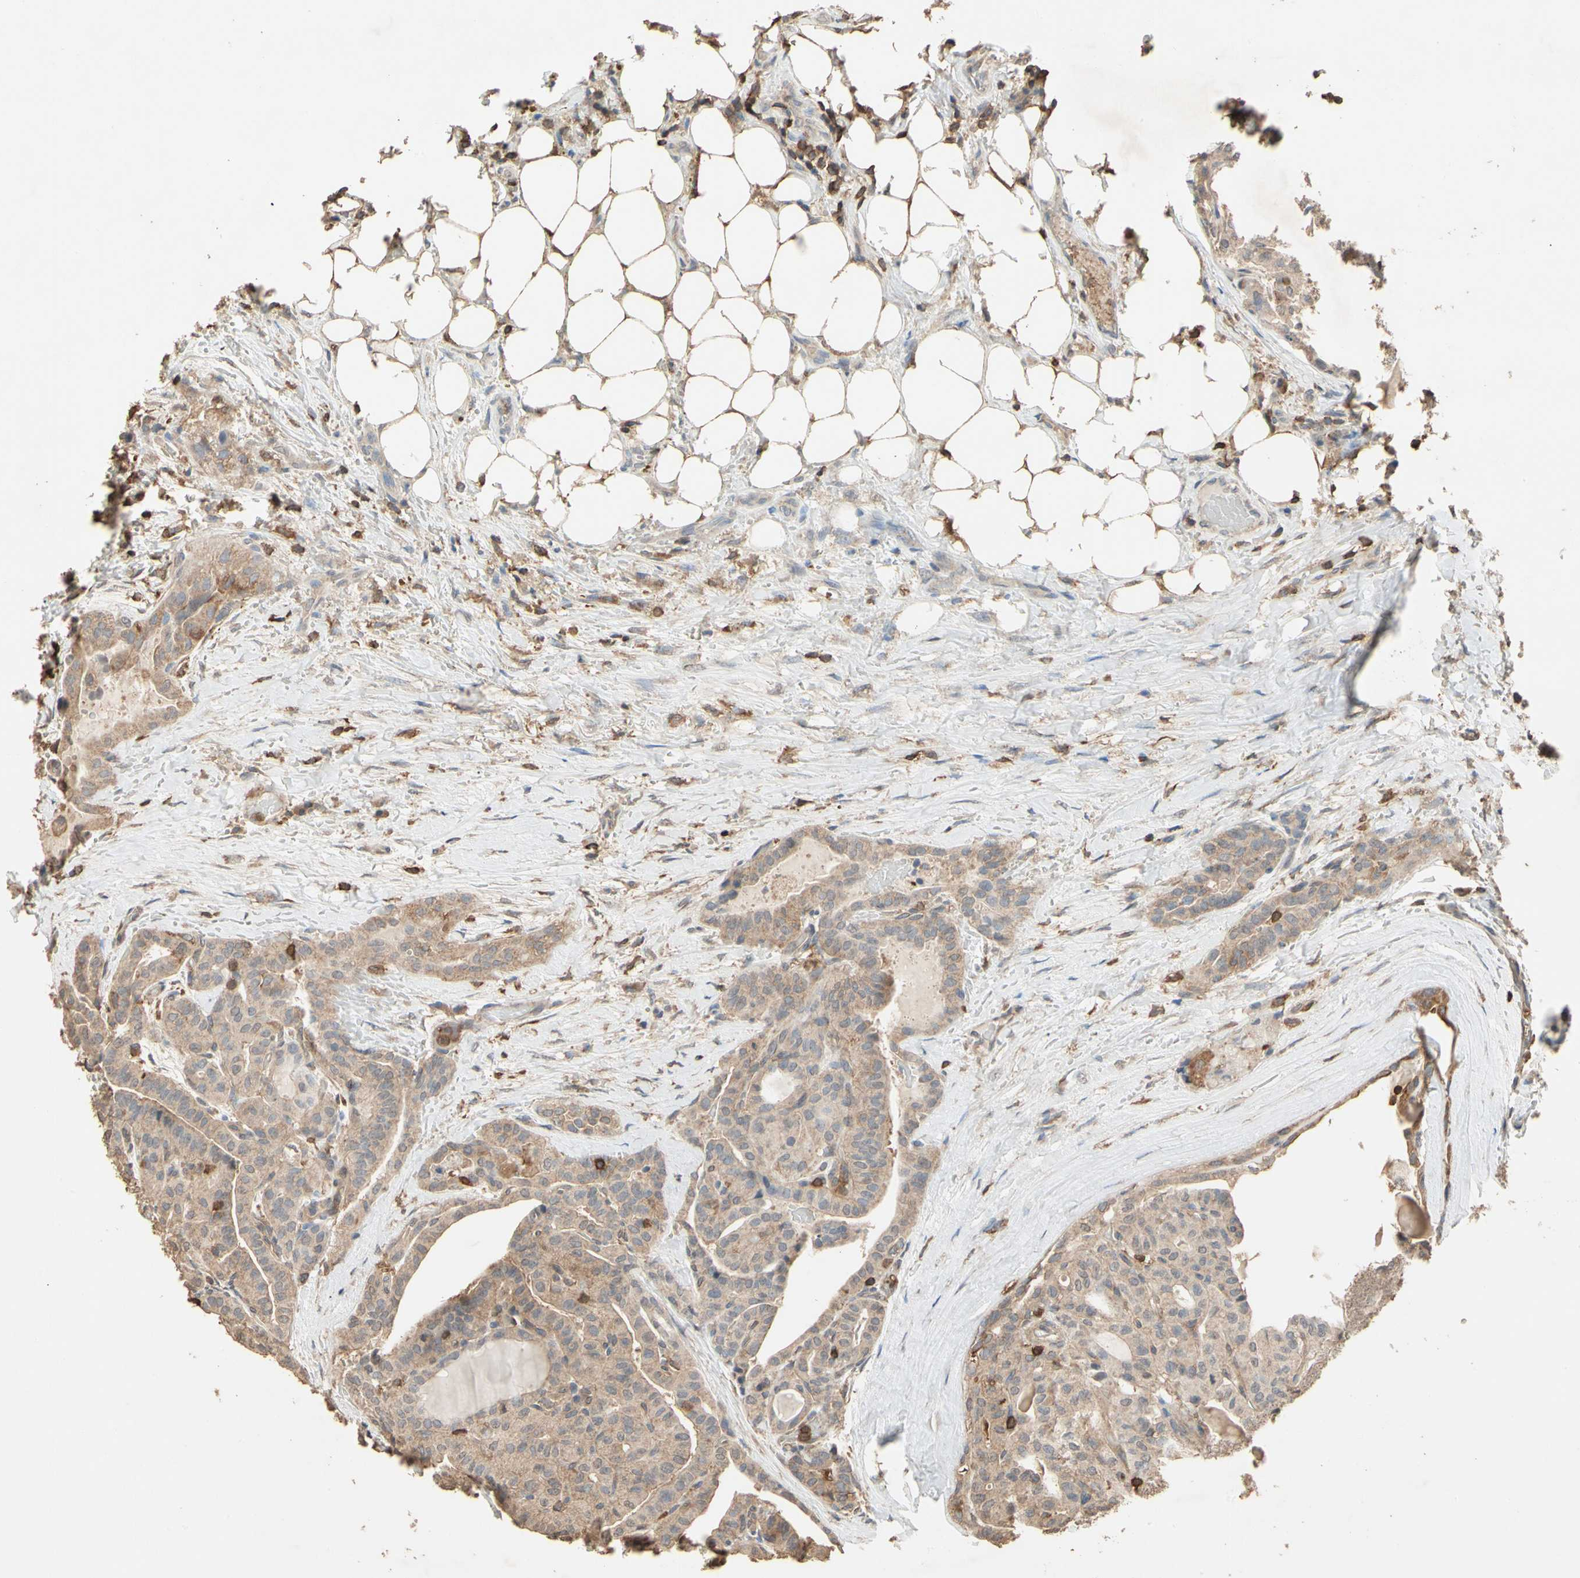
{"staining": {"intensity": "weak", "quantity": ">75%", "location": "cytoplasmic/membranous"}, "tissue": "thyroid cancer", "cell_type": "Tumor cells", "image_type": "cancer", "snomed": [{"axis": "morphology", "description": "Papillary adenocarcinoma, NOS"}, {"axis": "topography", "description": "Thyroid gland"}], "caption": "The photomicrograph reveals staining of thyroid cancer, revealing weak cytoplasmic/membranous protein staining (brown color) within tumor cells. The protein is stained brown, and the nuclei are stained in blue (DAB IHC with brightfield microscopy, high magnification).", "gene": "MAP3K10", "patient": {"sex": "male", "age": 77}}